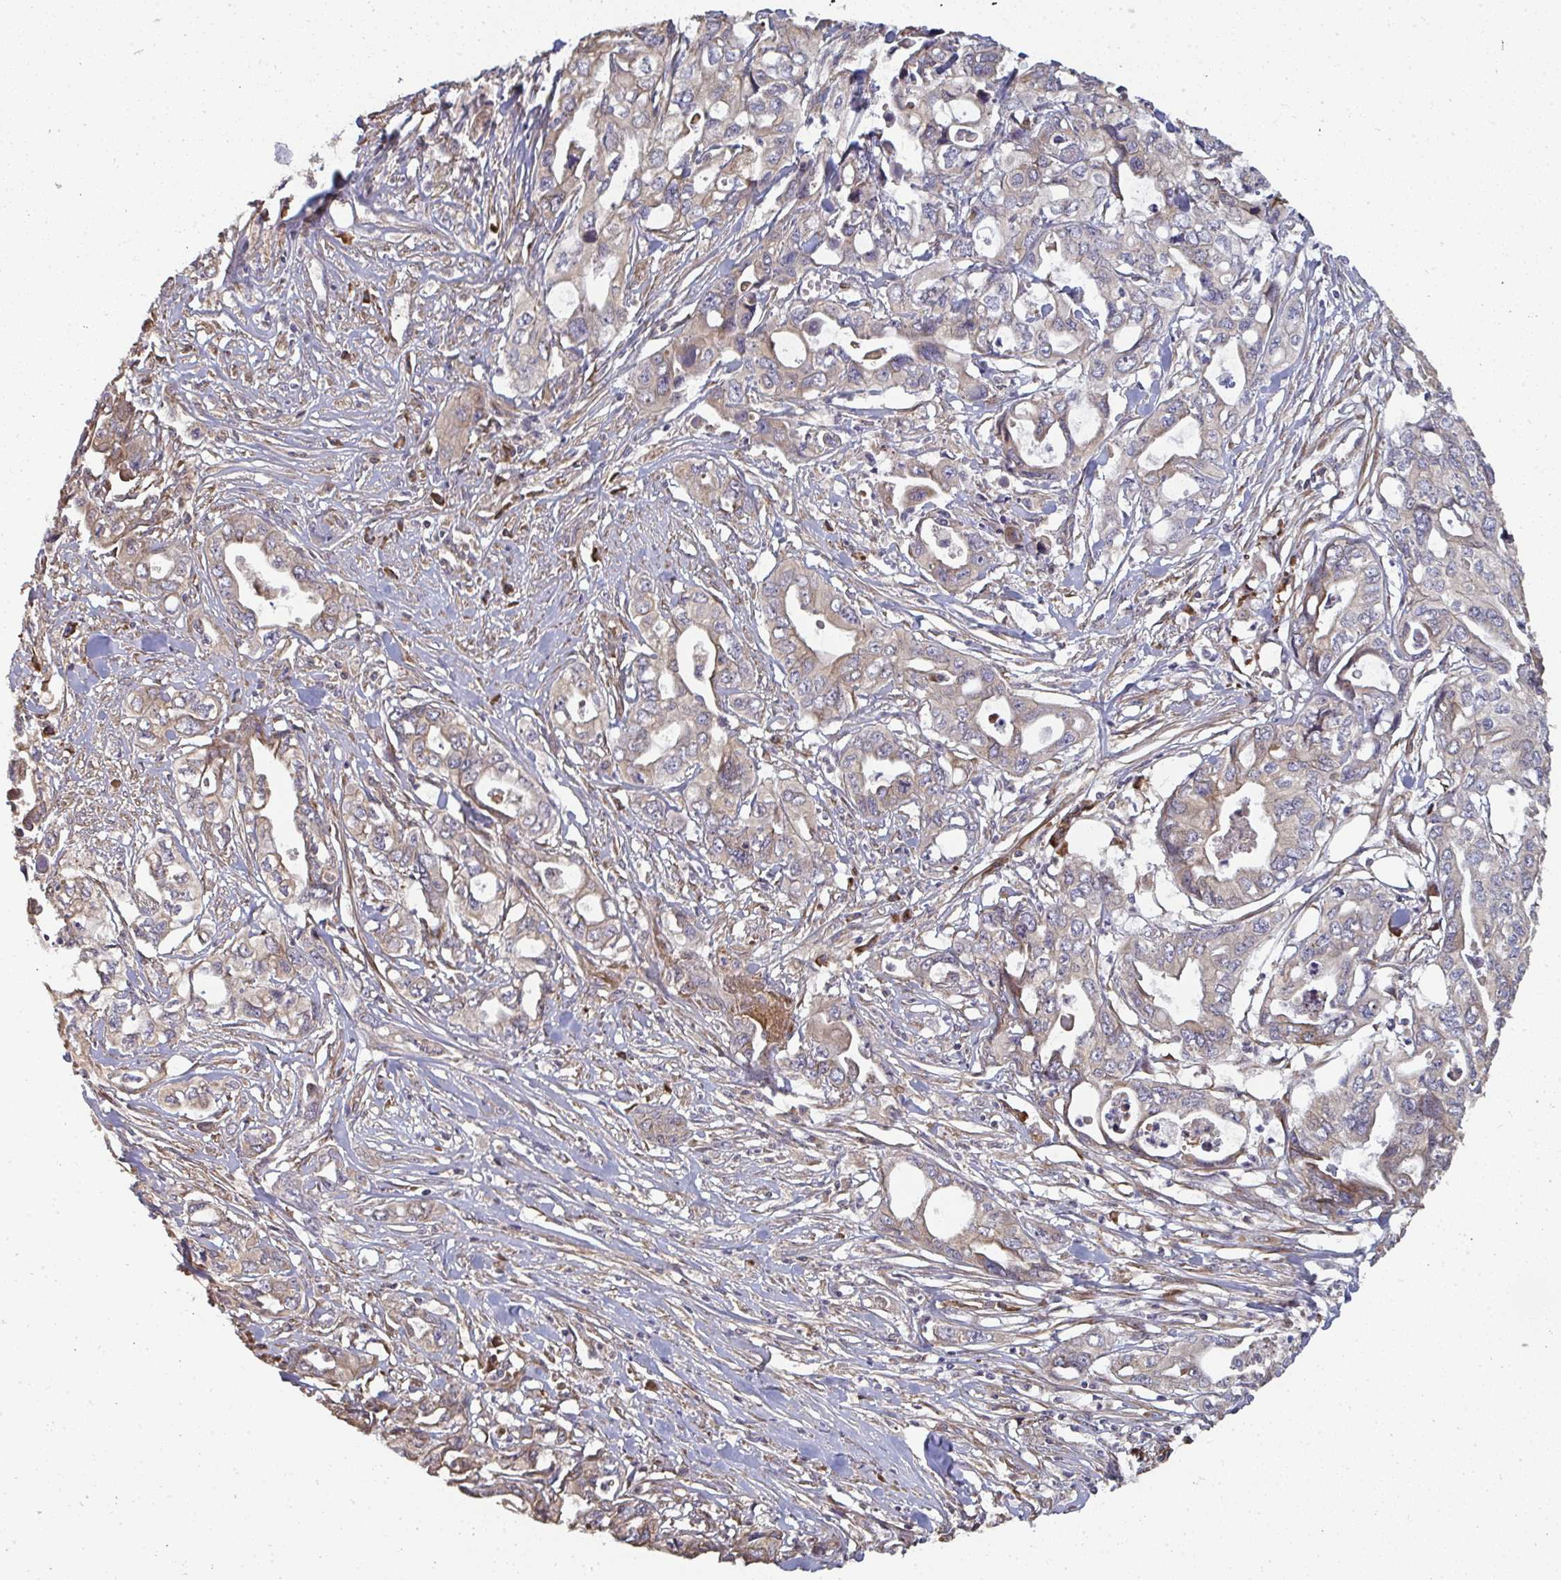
{"staining": {"intensity": "weak", "quantity": ">75%", "location": "cytoplasmic/membranous"}, "tissue": "pancreatic cancer", "cell_type": "Tumor cells", "image_type": "cancer", "snomed": [{"axis": "morphology", "description": "Adenocarcinoma, NOS"}, {"axis": "topography", "description": "Pancreas"}], "caption": "A histopathology image of human pancreatic cancer (adenocarcinoma) stained for a protein demonstrates weak cytoplasmic/membranous brown staining in tumor cells. The staining was performed using DAB (3,3'-diaminobenzidine) to visualize the protein expression in brown, while the nuclei were stained in blue with hematoxylin (Magnification: 20x).", "gene": "ZFYVE28", "patient": {"sex": "male", "age": 68}}